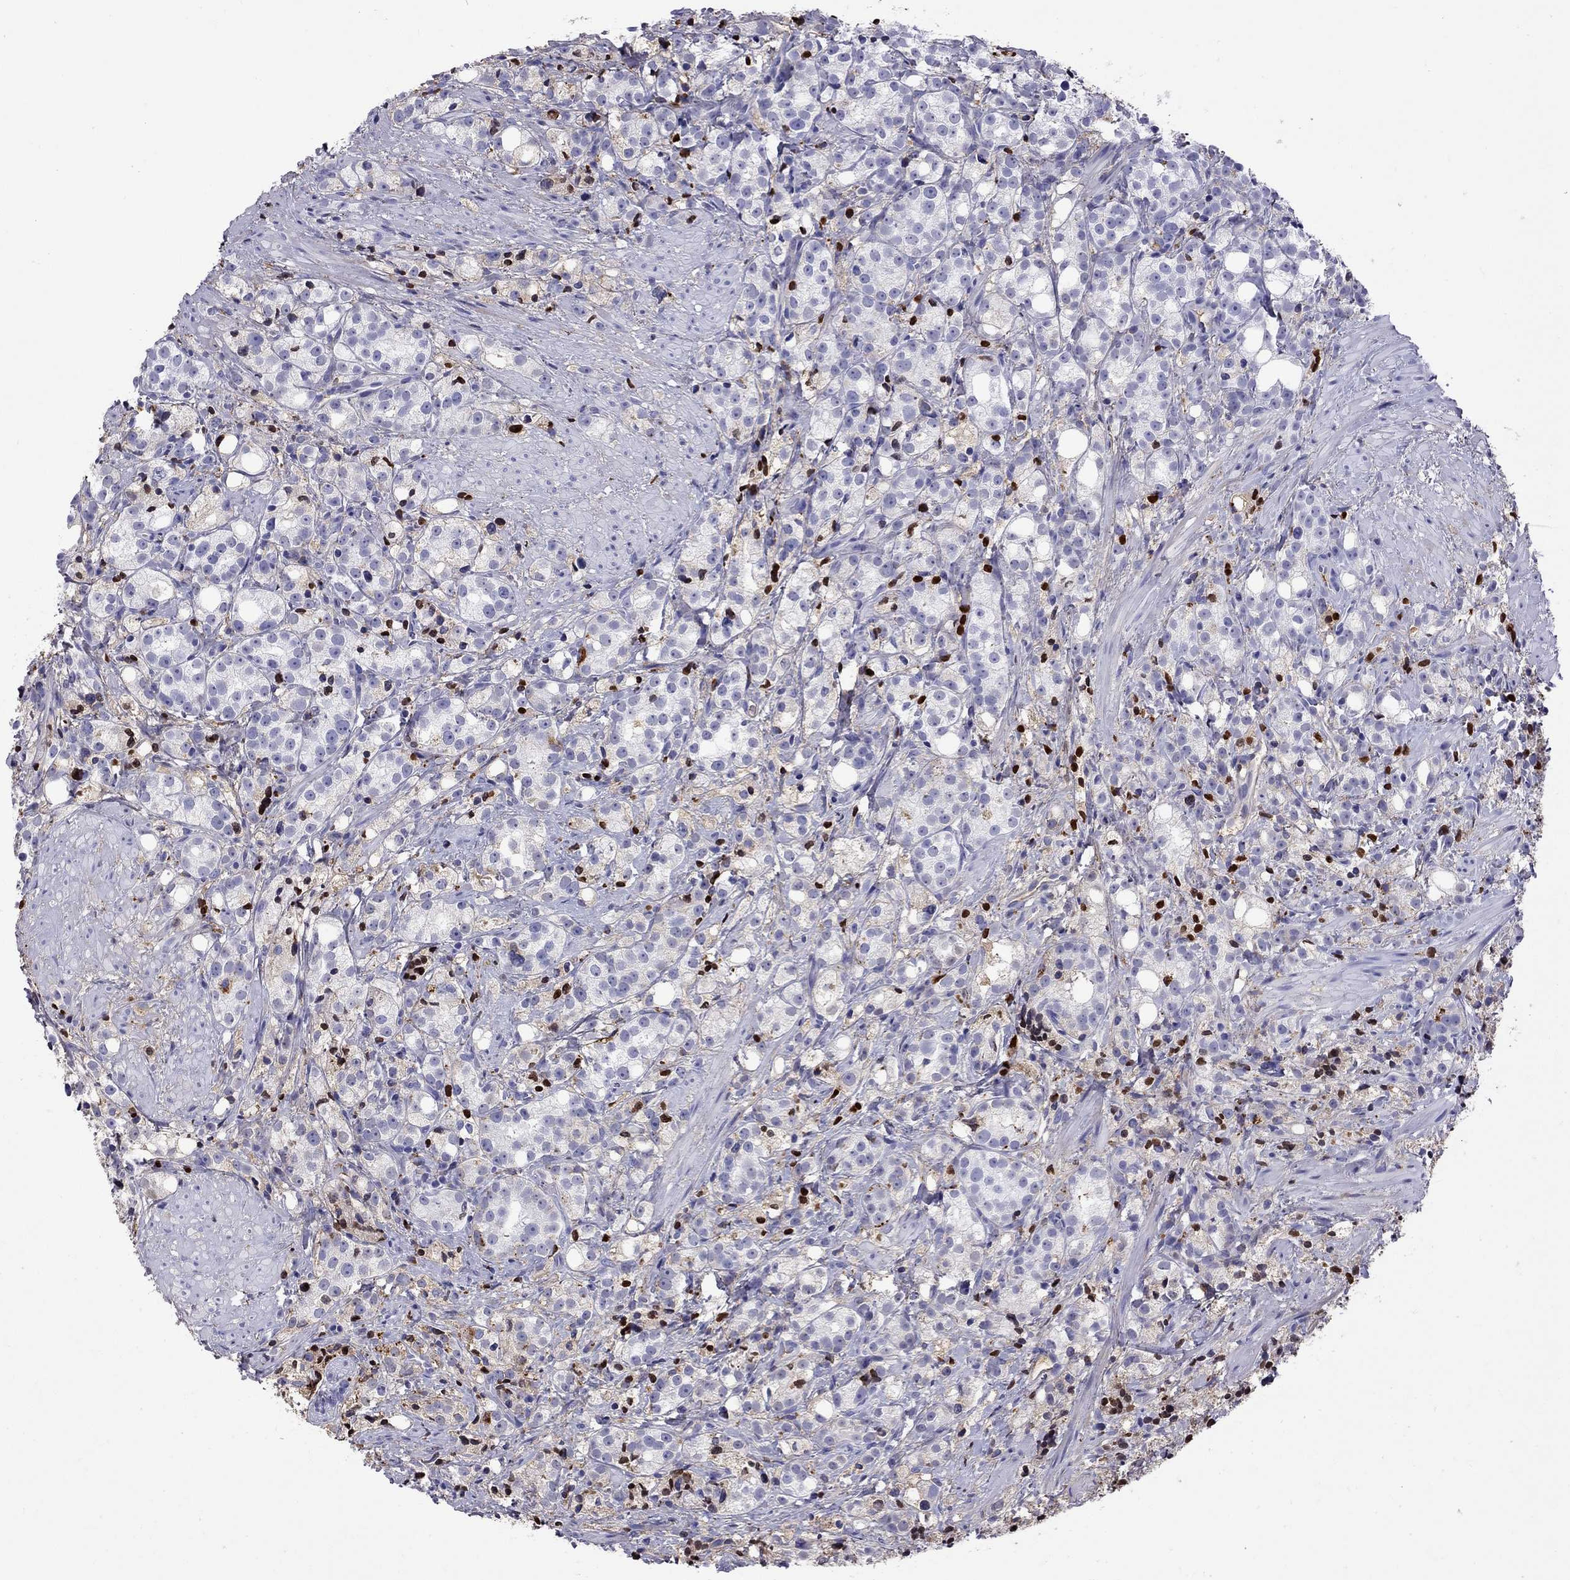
{"staining": {"intensity": "strong", "quantity": "<25%", "location": "cytoplasmic/membranous"}, "tissue": "prostate cancer", "cell_type": "Tumor cells", "image_type": "cancer", "snomed": [{"axis": "morphology", "description": "Adenocarcinoma, High grade"}, {"axis": "topography", "description": "Prostate"}], "caption": "A high-resolution histopathology image shows immunohistochemistry (IHC) staining of prostate high-grade adenocarcinoma, which exhibits strong cytoplasmic/membranous positivity in approximately <25% of tumor cells.", "gene": "SERPINA3", "patient": {"sex": "male", "age": 53}}